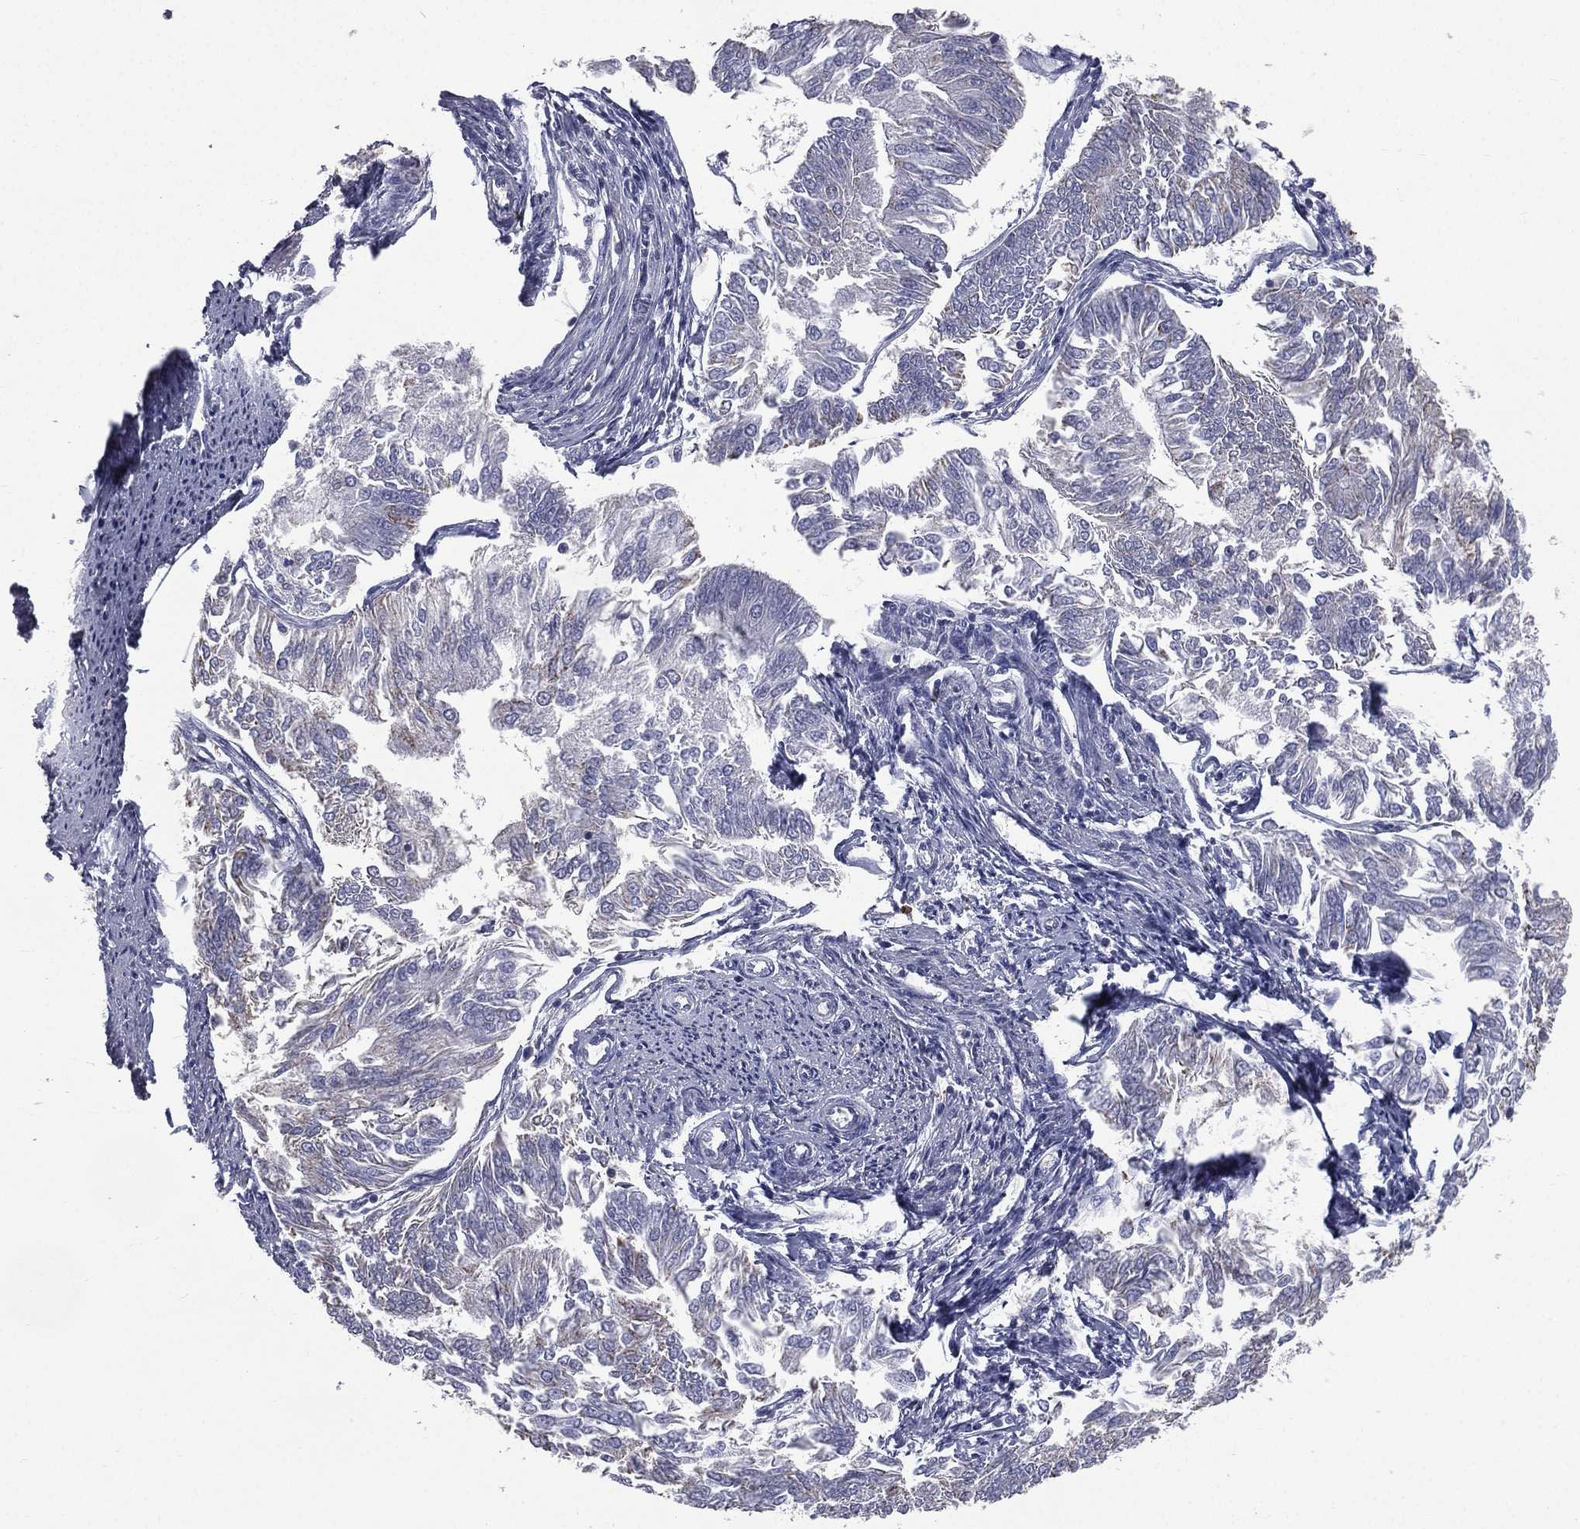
{"staining": {"intensity": "negative", "quantity": "none", "location": "none"}, "tissue": "endometrial cancer", "cell_type": "Tumor cells", "image_type": "cancer", "snomed": [{"axis": "morphology", "description": "Adenocarcinoma, NOS"}, {"axis": "topography", "description": "Endometrium"}], "caption": "The immunohistochemistry image has no significant positivity in tumor cells of endometrial adenocarcinoma tissue.", "gene": "ESX1", "patient": {"sex": "female", "age": 58}}